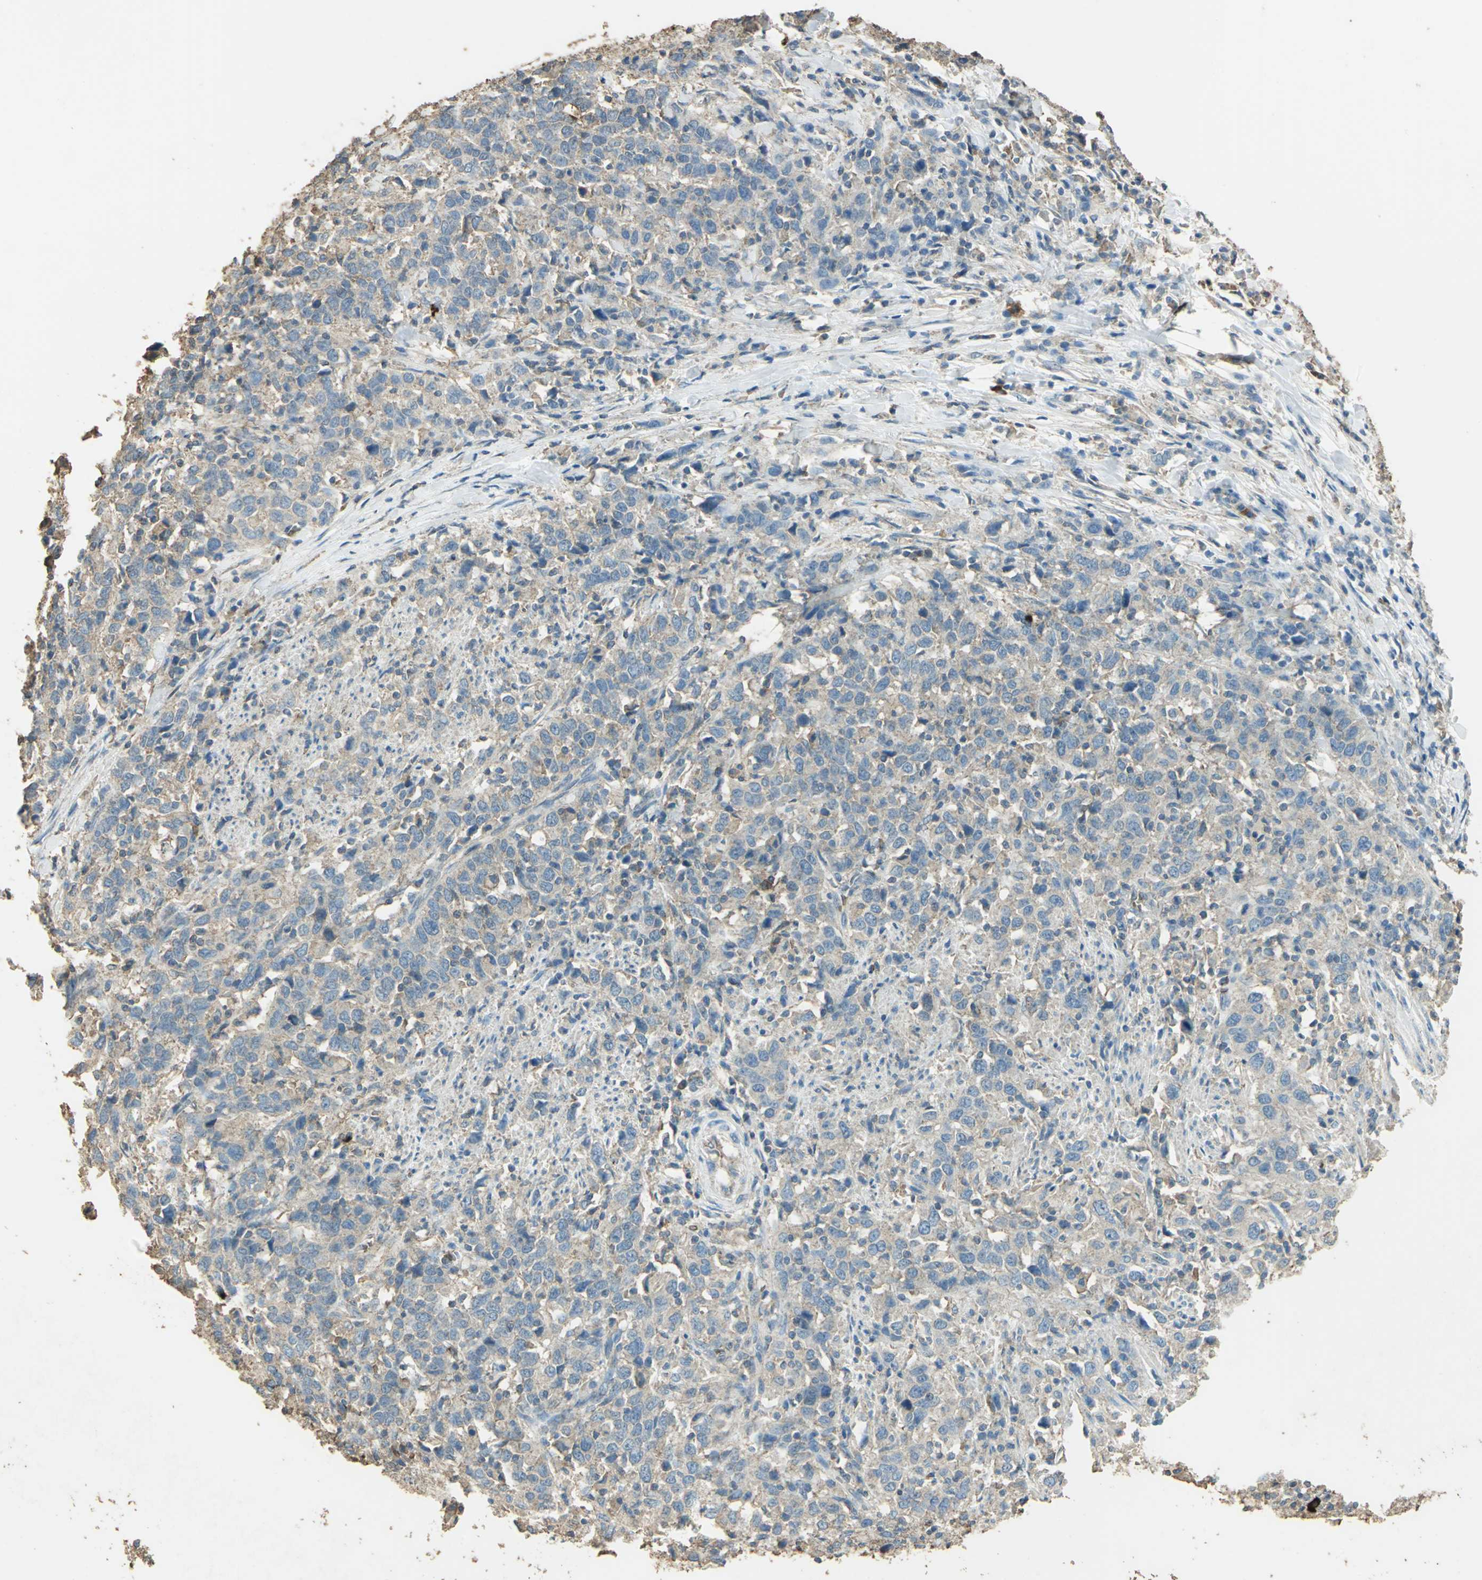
{"staining": {"intensity": "weak", "quantity": ">75%", "location": "cytoplasmic/membranous"}, "tissue": "urothelial cancer", "cell_type": "Tumor cells", "image_type": "cancer", "snomed": [{"axis": "morphology", "description": "Urothelial carcinoma, High grade"}, {"axis": "topography", "description": "Urinary bladder"}], "caption": "Weak cytoplasmic/membranous expression for a protein is seen in about >75% of tumor cells of high-grade urothelial carcinoma using immunohistochemistry.", "gene": "TRAPPC2", "patient": {"sex": "male", "age": 61}}